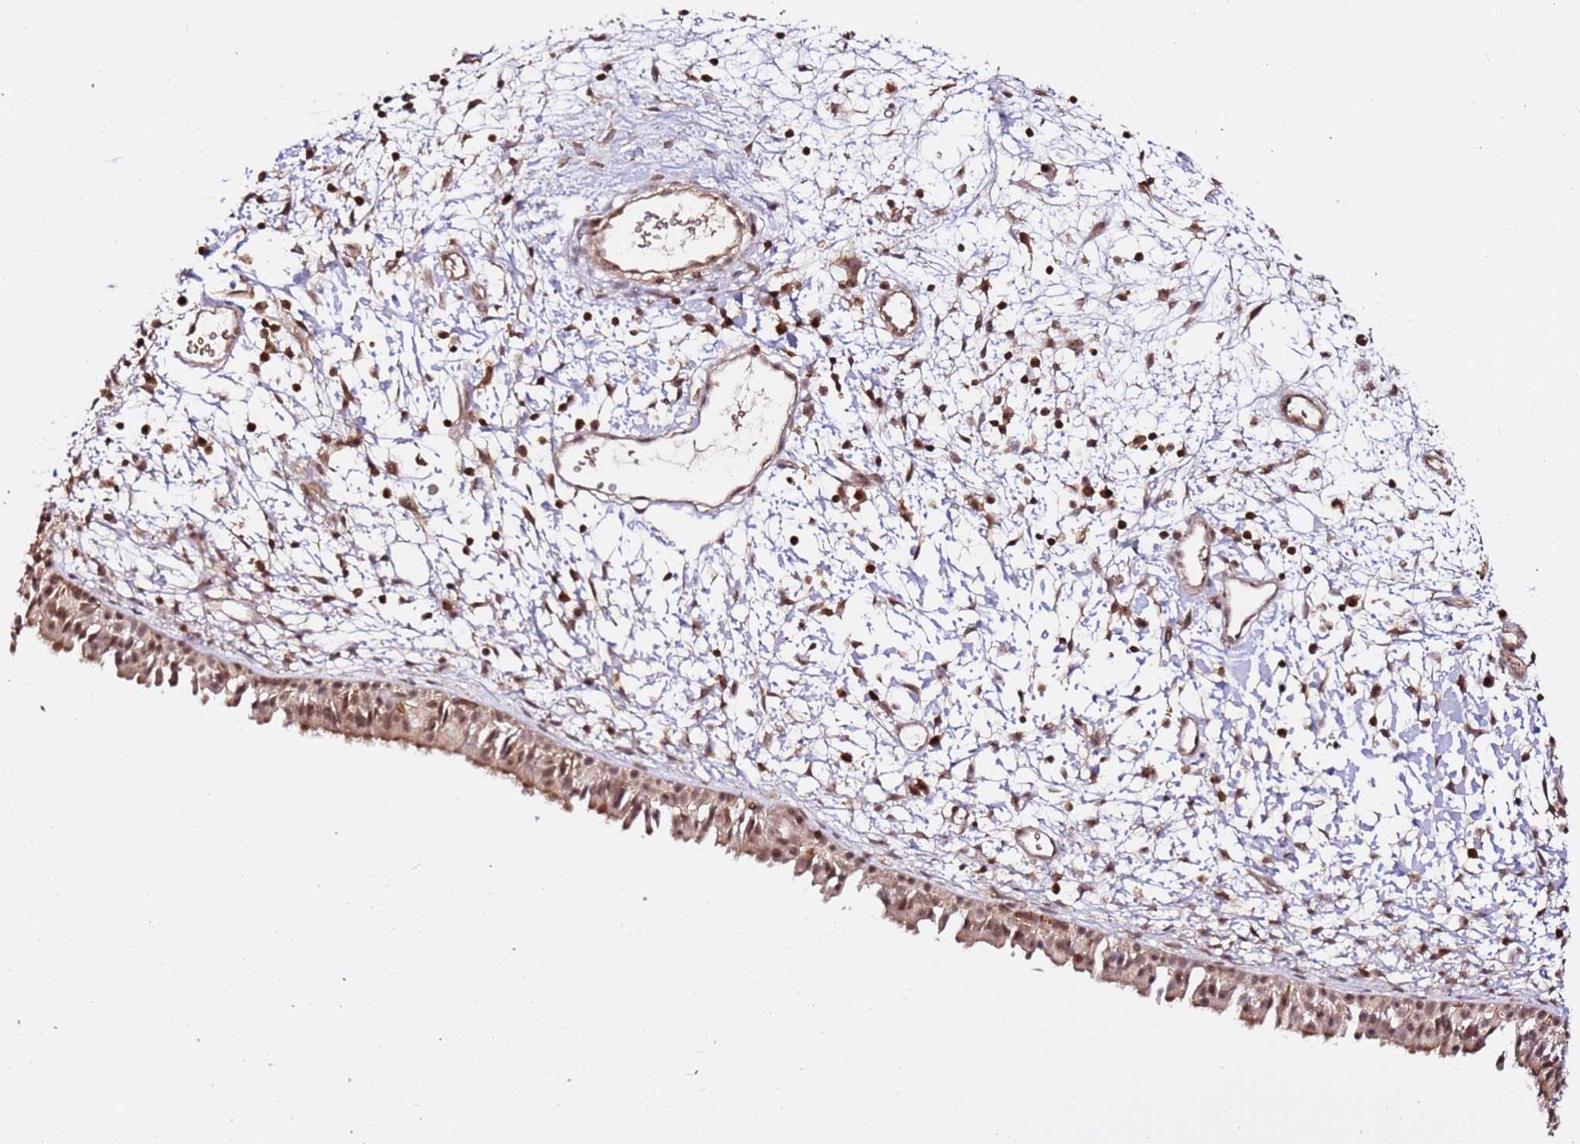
{"staining": {"intensity": "moderate", "quantity": ">75%", "location": "nuclear"}, "tissue": "nasopharynx", "cell_type": "Respiratory epithelial cells", "image_type": "normal", "snomed": [{"axis": "morphology", "description": "Normal tissue, NOS"}, {"axis": "topography", "description": "Nasopharynx"}], "caption": "Normal nasopharynx shows moderate nuclear expression in approximately >75% of respiratory epithelial cells, visualized by immunohistochemistry.", "gene": "OR5V1", "patient": {"sex": "male", "age": 22}}